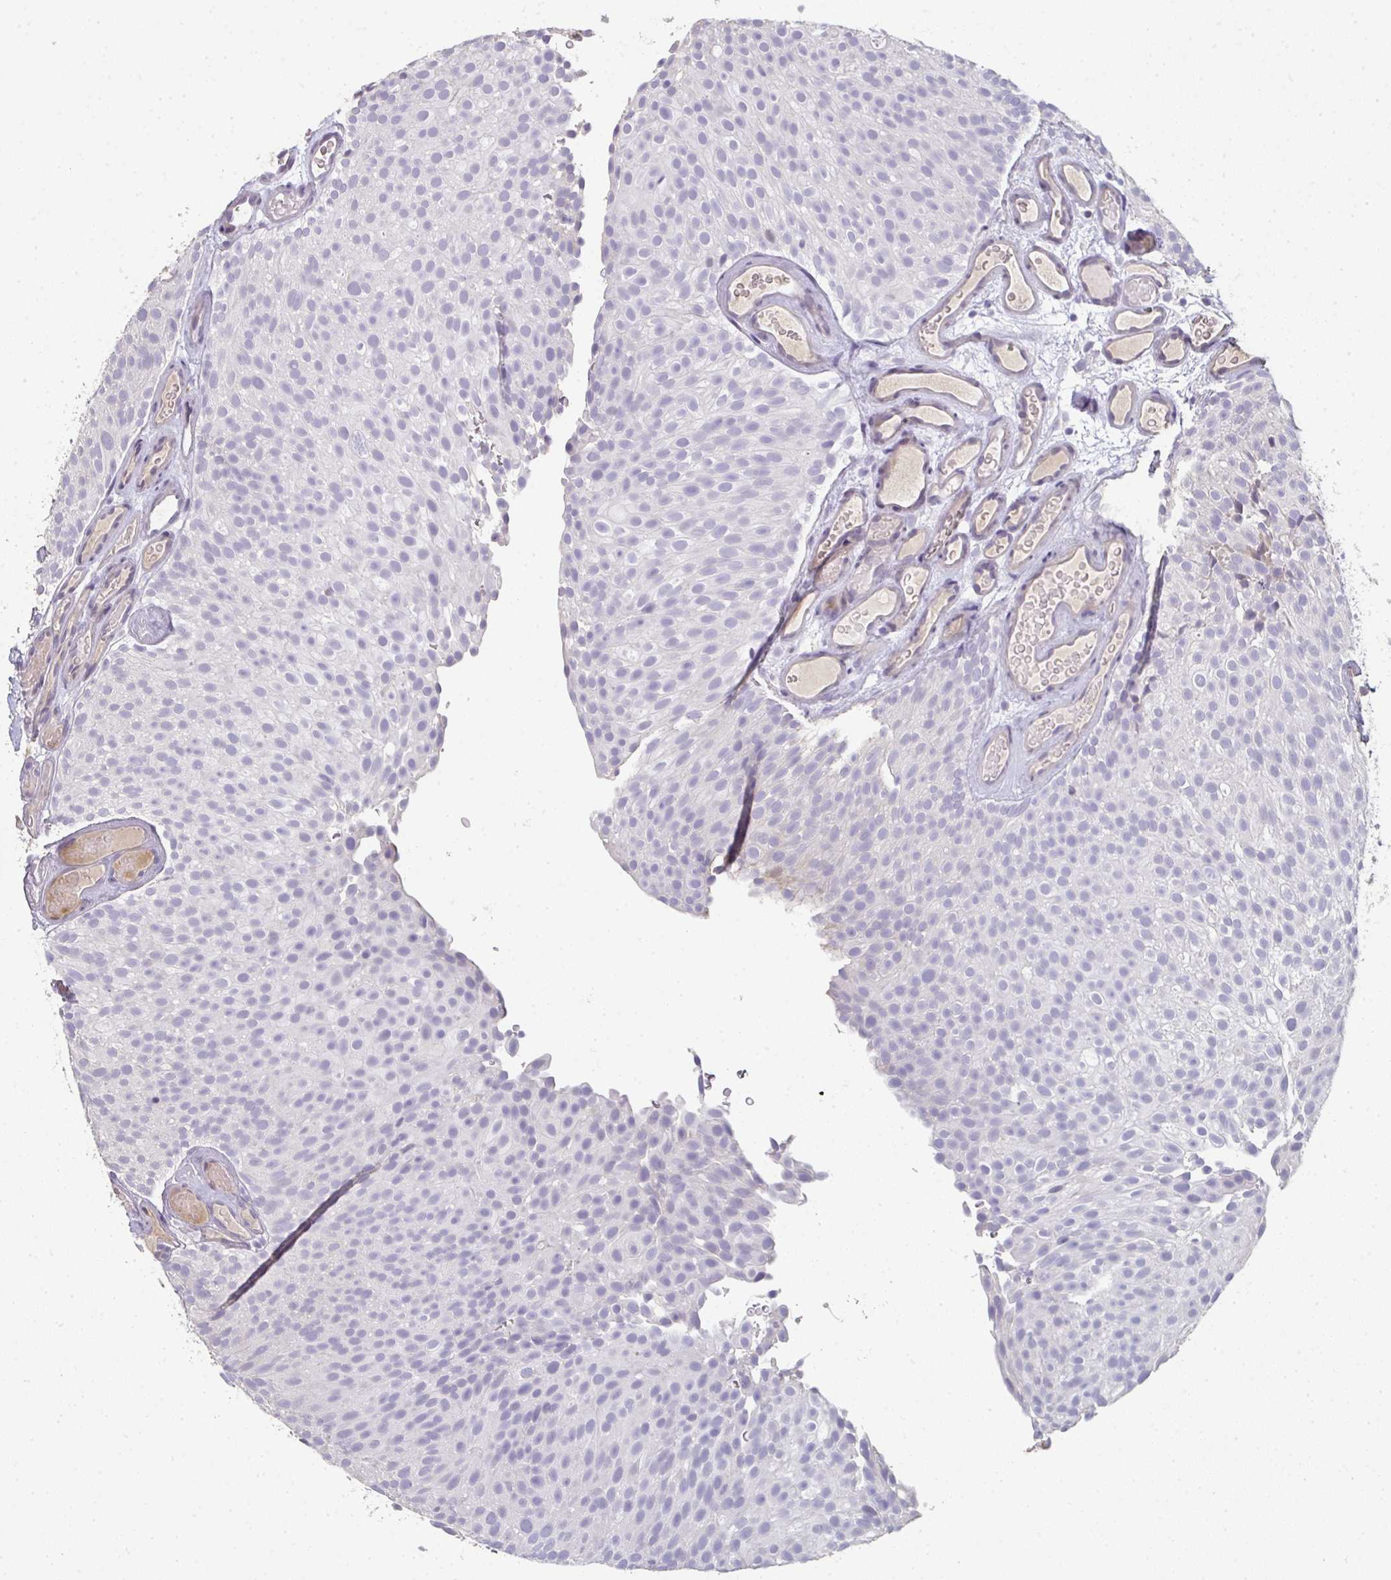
{"staining": {"intensity": "negative", "quantity": "none", "location": "none"}, "tissue": "urothelial cancer", "cell_type": "Tumor cells", "image_type": "cancer", "snomed": [{"axis": "morphology", "description": "Urothelial carcinoma, Low grade"}, {"axis": "topography", "description": "Urinary bladder"}], "caption": "The photomicrograph displays no staining of tumor cells in urothelial cancer.", "gene": "A1CF", "patient": {"sex": "male", "age": 78}}